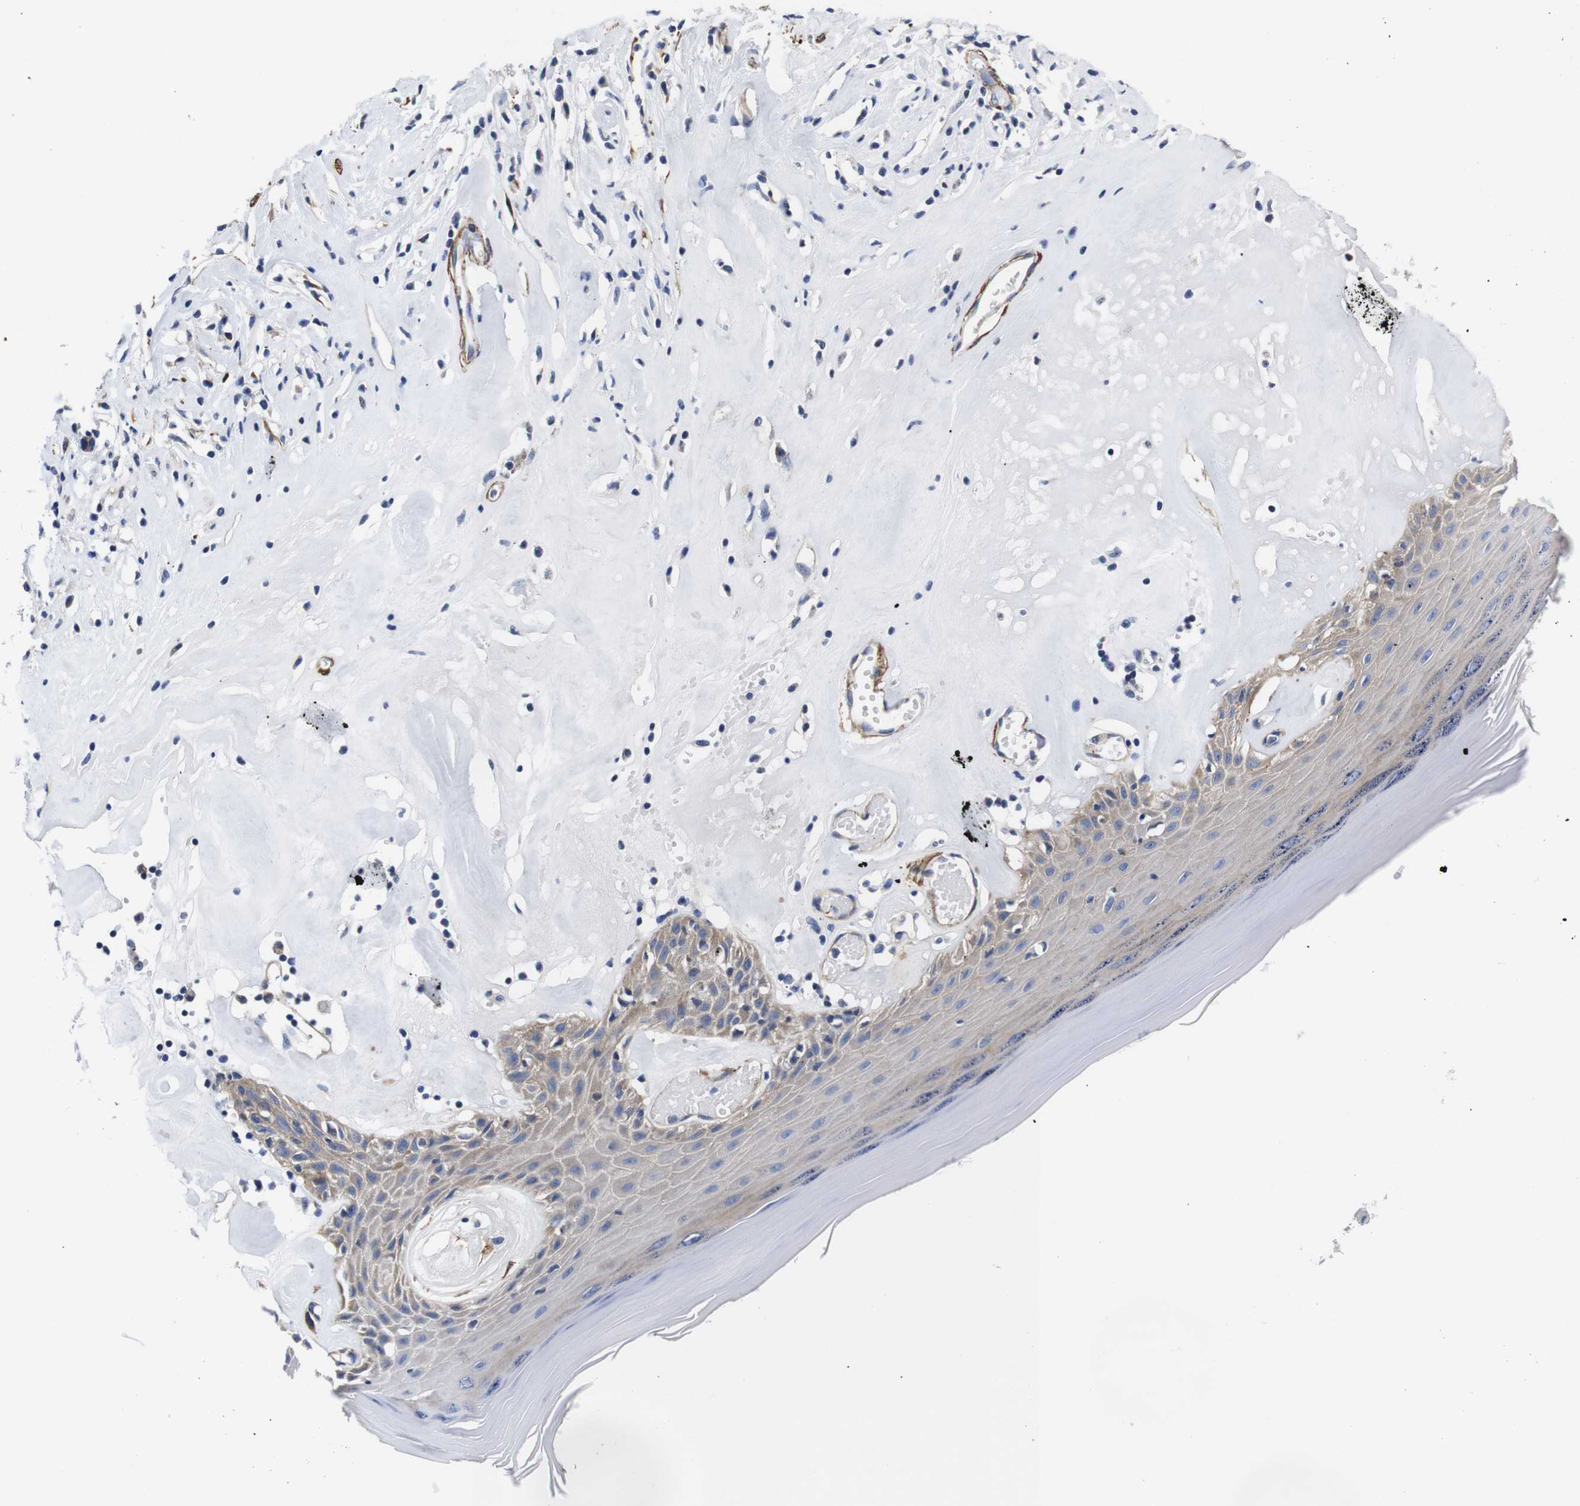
{"staining": {"intensity": "weak", "quantity": "<25%", "location": "cytoplasmic/membranous"}, "tissue": "skin", "cell_type": "Epidermal cells", "image_type": "normal", "snomed": [{"axis": "morphology", "description": "Normal tissue, NOS"}, {"axis": "morphology", "description": "Inflammation, NOS"}, {"axis": "topography", "description": "Vulva"}], "caption": "Immunohistochemistry (IHC) micrograph of unremarkable skin: human skin stained with DAB displays no significant protein staining in epidermal cells.", "gene": "WNT10A", "patient": {"sex": "female", "age": 84}}